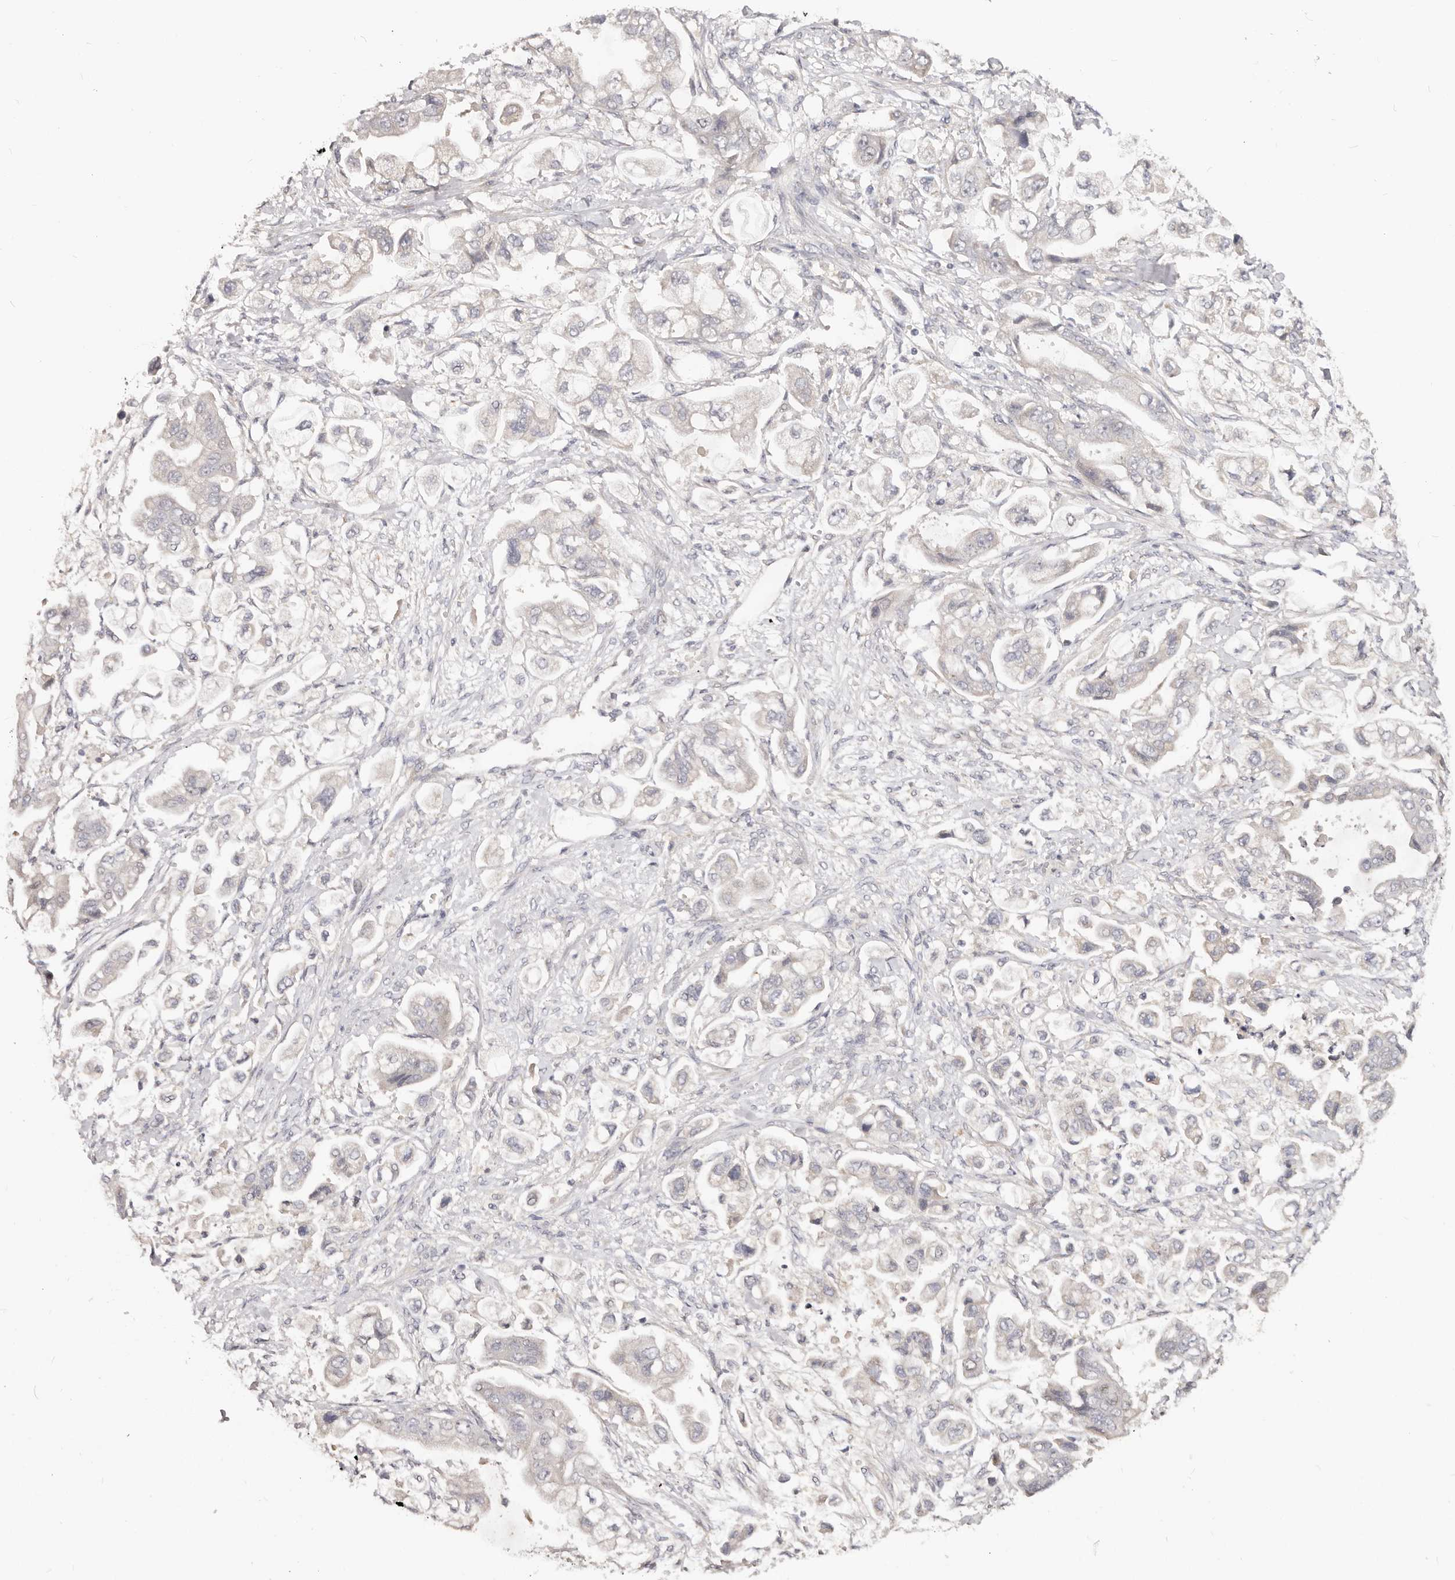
{"staining": {"intensity": "negative", "quantity": "none", "location": "none"}, "tissue": "stomach cancer", "cell_type": "Tumor cells", "image_type": "cancer", "snomed": [{"axis": "morphology", "description": "Adenocarcinoma, NOS"}, {"axis": "topography", "description": "Stomach"}], "caption": "High magnification brightfield microscopy of stomach adenocarcinoma stained with DAB (3,3'-diaminobenzidine) (brown) and counterstained with hematoxylin (blue): tumor cells show no significant positivity.", "gene": "CCDC190", "patient": {"sex": "male", "age": 62}}